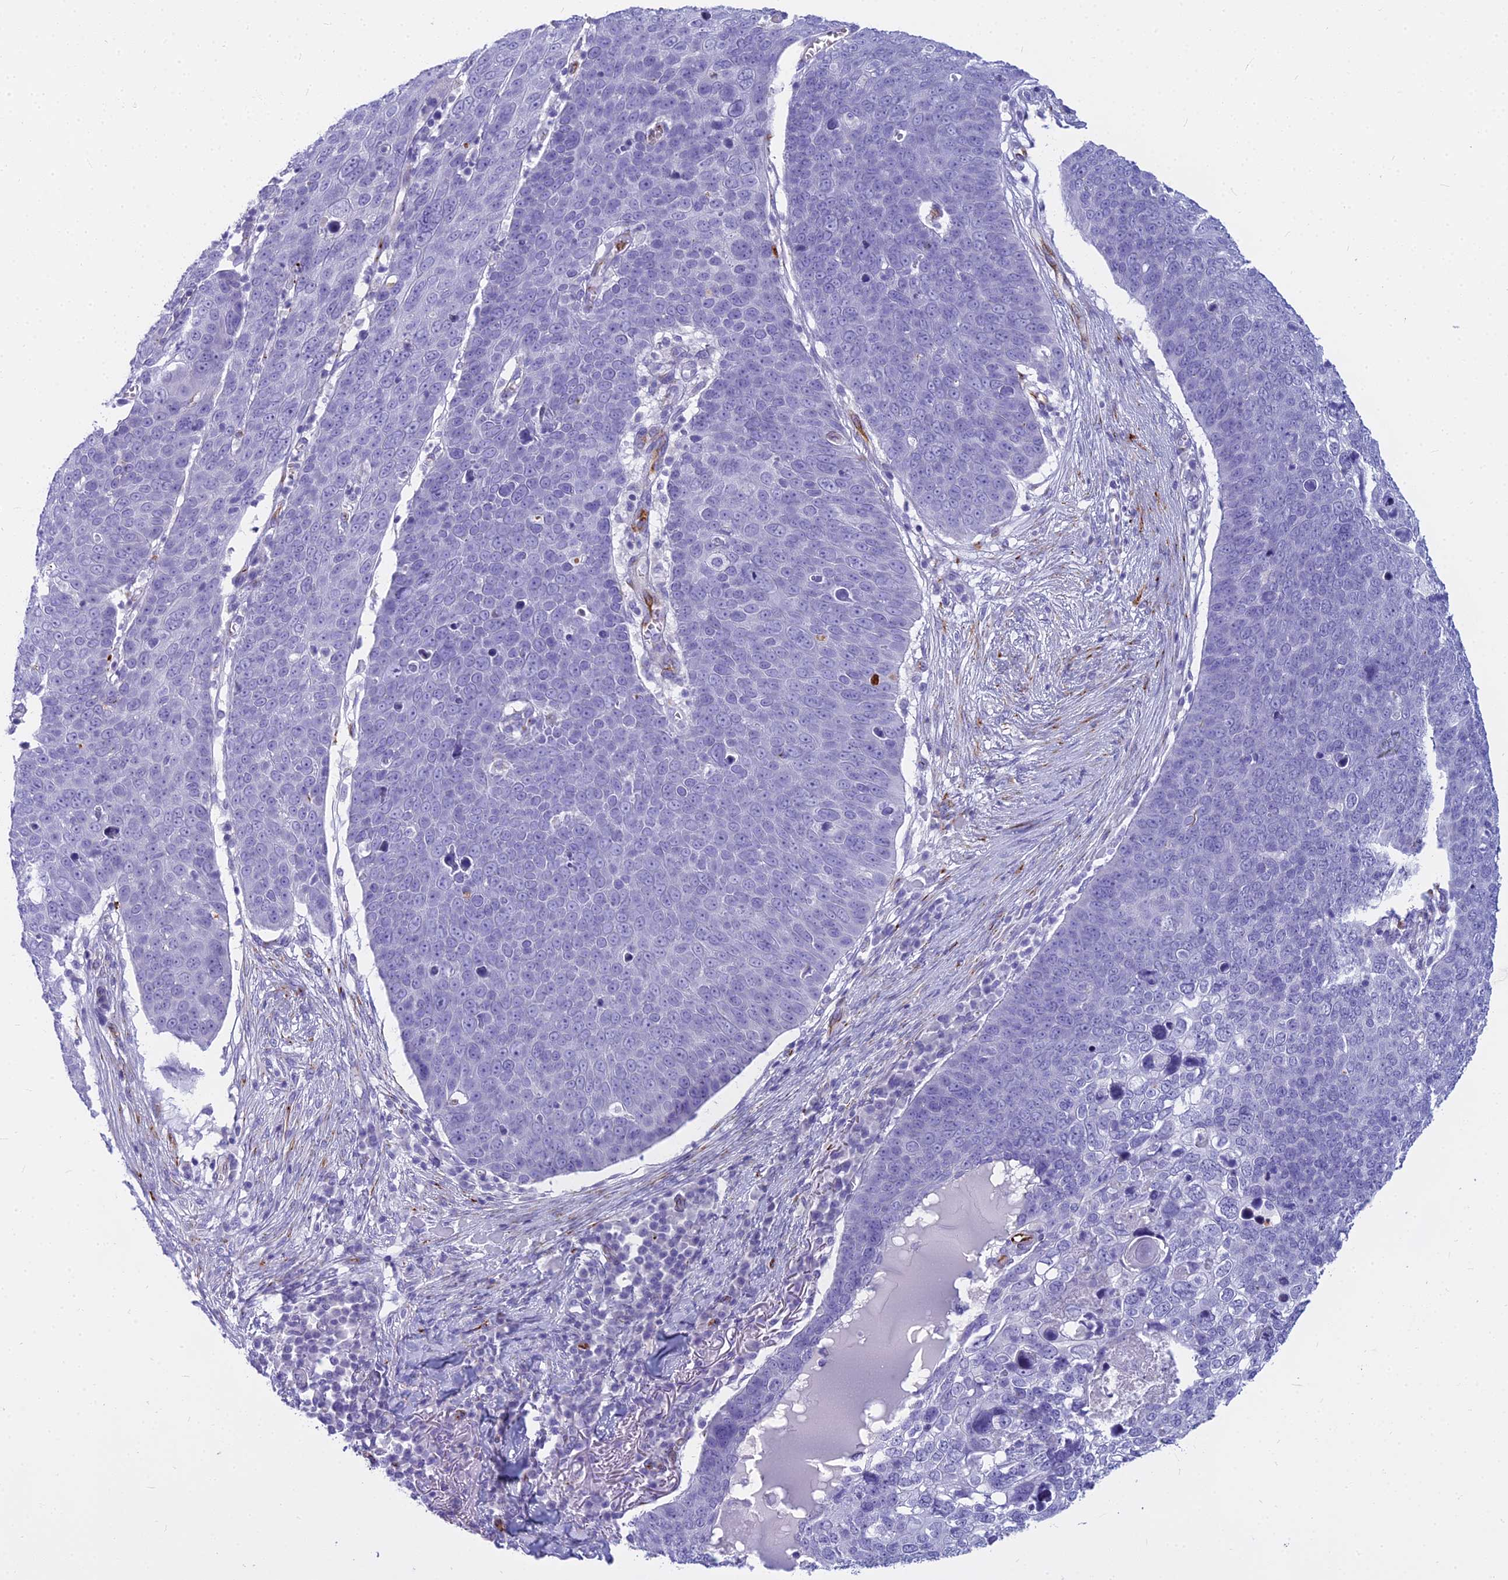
{"staining": {"intensity": "negative", "quantity": "none", "location": "none"}, "tissue": "skin cancer", "cell_type": "Tumor cells", "image_type": "cancer", "snomed": [{"axis": "morphology", "description": "Squamous cell carcinoma, NOS"}, {"axis": "topography", "description": "Skin"}], "caption": "High magnification brightfield microscopy of squamous cell carcinoma (skin) stained with DAB (brown) and counterstained with hematoxylin (blue): tumor cells show no significant expression.", "gene": "EVI2A", "patient": {"sex": "male", "age": 71}}